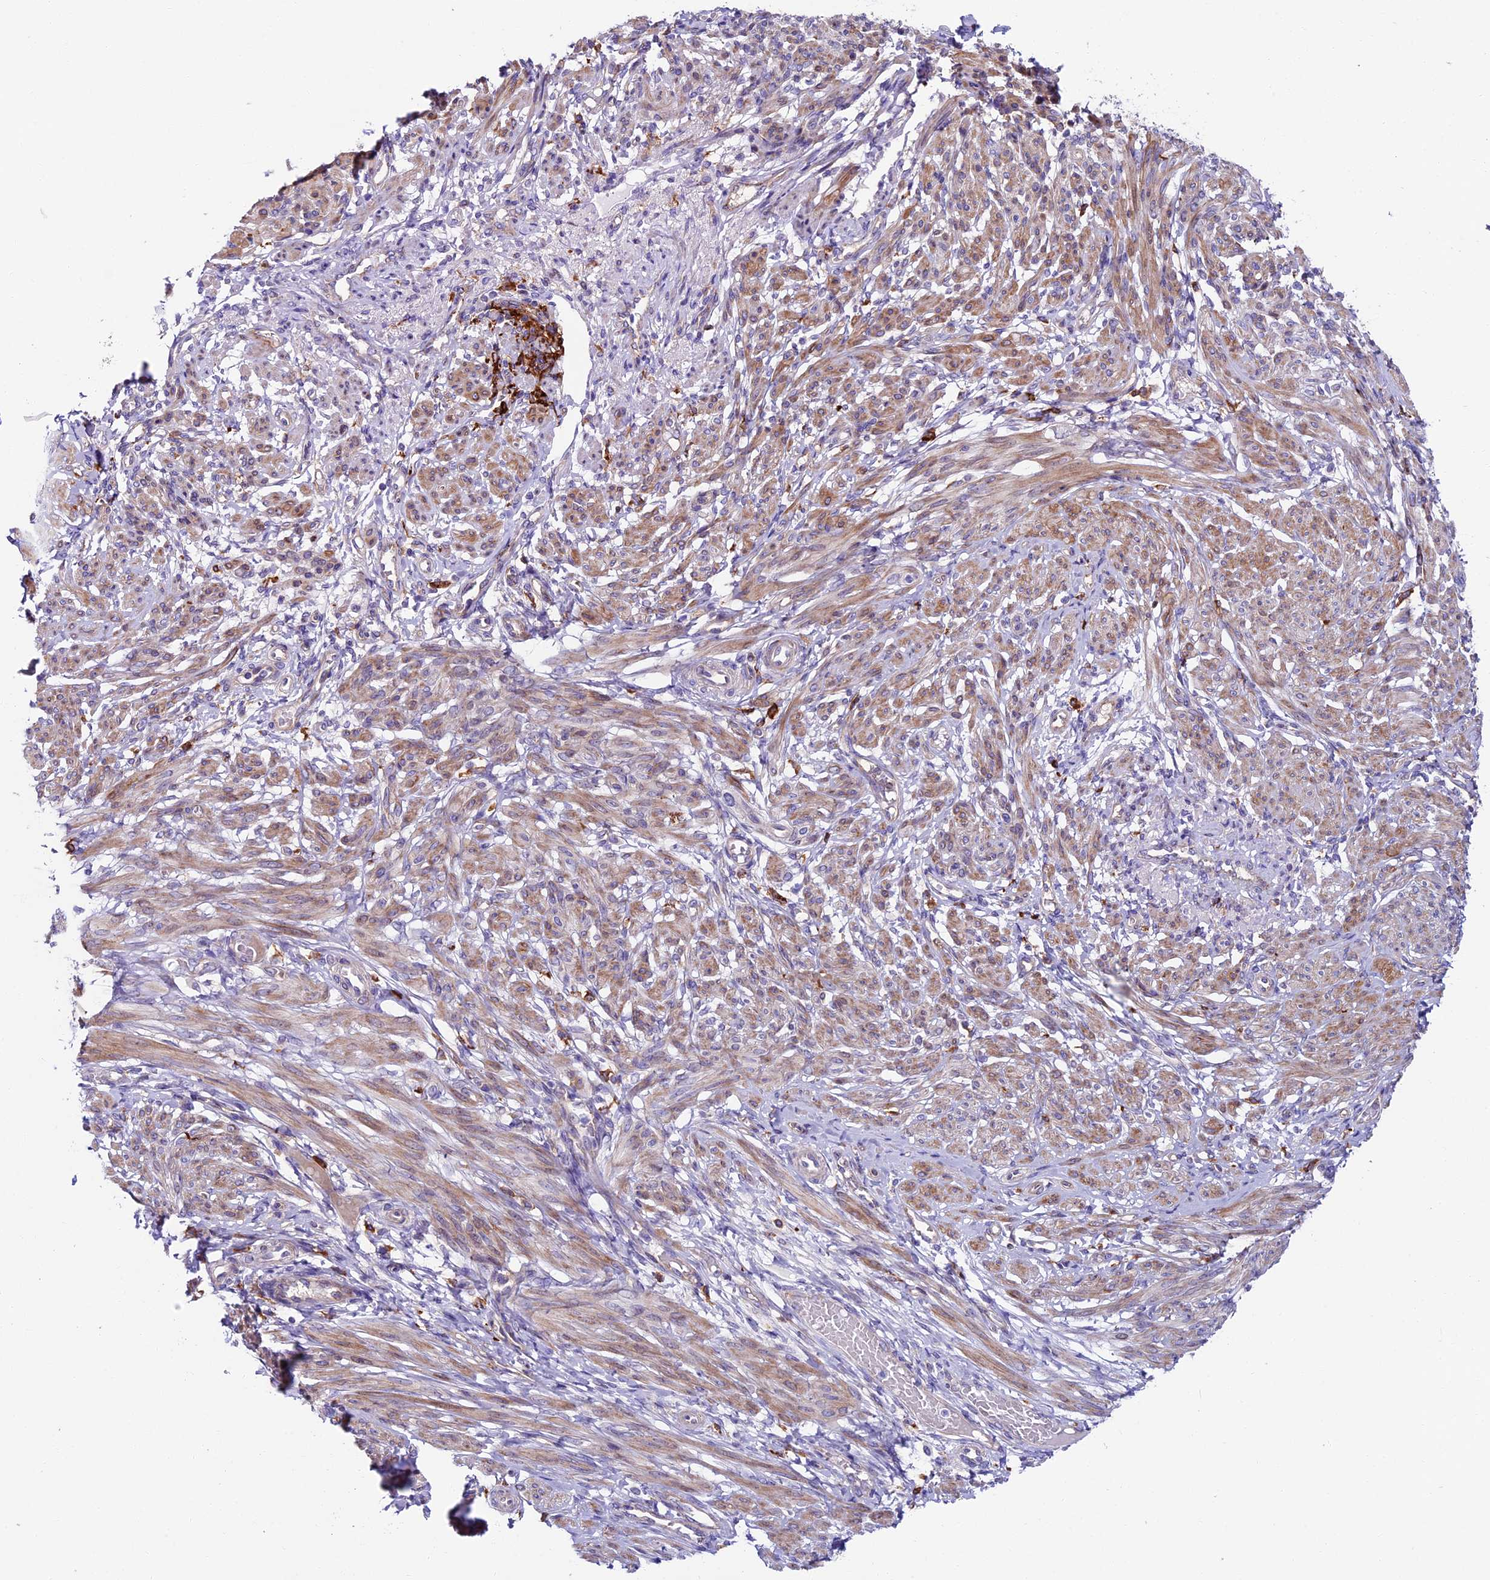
{"staining": {"intensity": "moderate", "quantity": "25%-75%", "location": "cytoplasmic/membranous"}, "tissue": "smooth muscle", "cell_type": "Smooth muscle cells", "image_type": "normal", "snomed": [{"axis": "morphology", "description": "Normal tissue, NOS"}, {"axis": "topography", "description": "Smooth muscle"}], "caption": "Moderate cytoplasmic/membranous expression for a protein is appreciated in approximately 25%-75% of smooth muscle cells of unremarkable smooth muscle using IHC.", "gene": "IL20RA", "patient": {"sex": "female", "age": 39}}